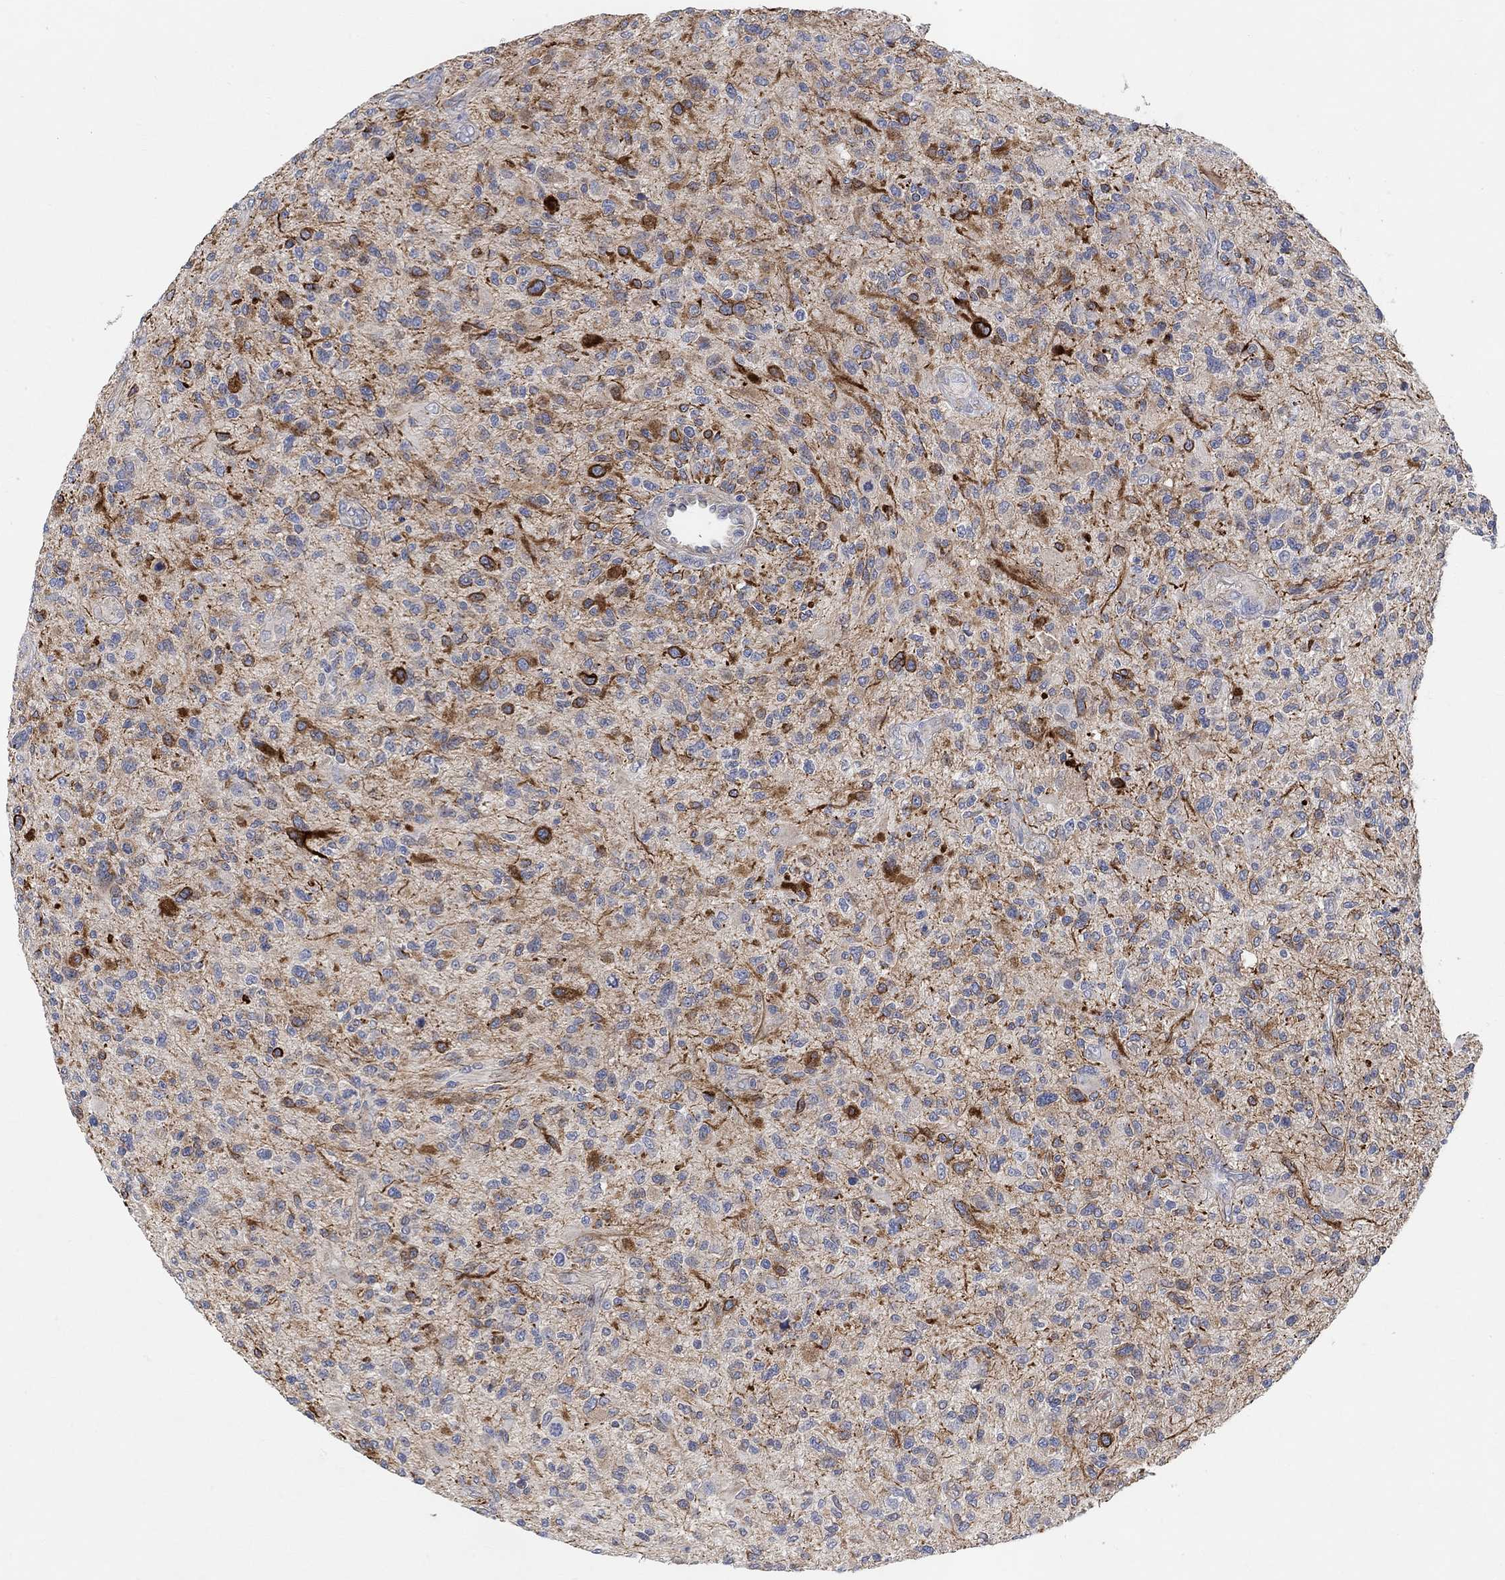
{"staining": {"intensity": "strong", "quantity": "25%-75%", "location": "cytoplasmic/membranous"}, "tissue": "glioma", "cell_type": "Tumor cells", "image_type": "cancer", "snomed": [{"axis": "morphology", "description": "Glioma, malignant, High grade"}, {"axis": "topography", "description": "Brain"}], "caption": "Protein expression analysis of glioma demonstrates strong cytoplasmic/membranous expression in approximately 25%-75% of tumor cells.", "gene": "HCRTR1", "patient": {"sex": "male", "age": 47}}